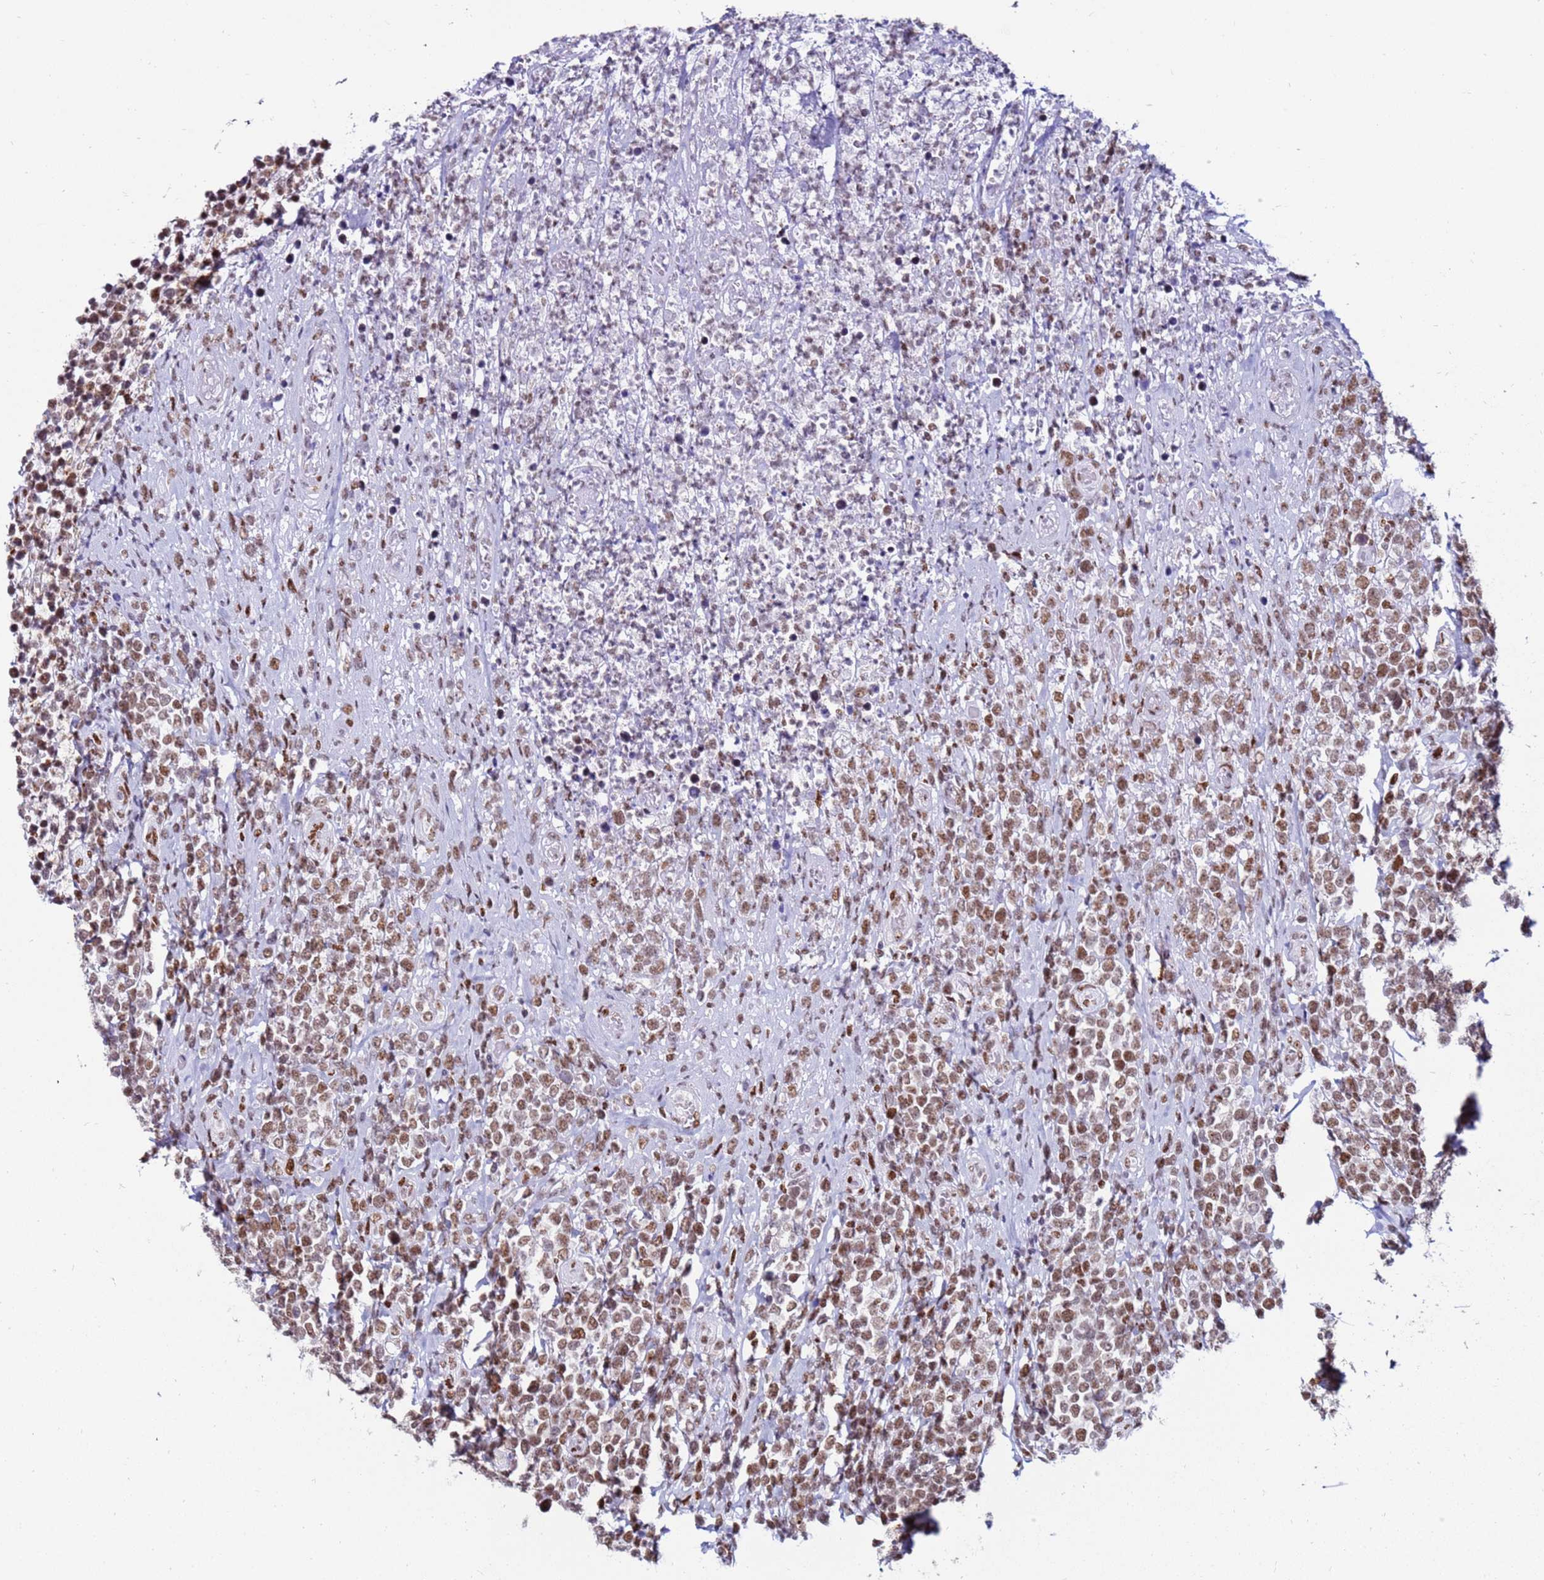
{"staining": {"intensity": "moderate", "quantity": ">75%", "location": "nuclear"}, "tissue": "lymphoma", "cell_type": "Tumor cells", "image_type": "cancer", "snomed": [{"axis": "morphology", "description": "Malignant lymphoma, non-Hodgkin's type, High grade"}, {"axis": "topography", "description": "Soft tissue"}], "caption": "Protein expression analysis of human high-grade malignant lymphoma, non-Hodgkin's type reveals moderate nuclear staining in about >75% of tumor cells.", "gene": "KPNA4", "patient": {"sex": "female", "age": 56}}